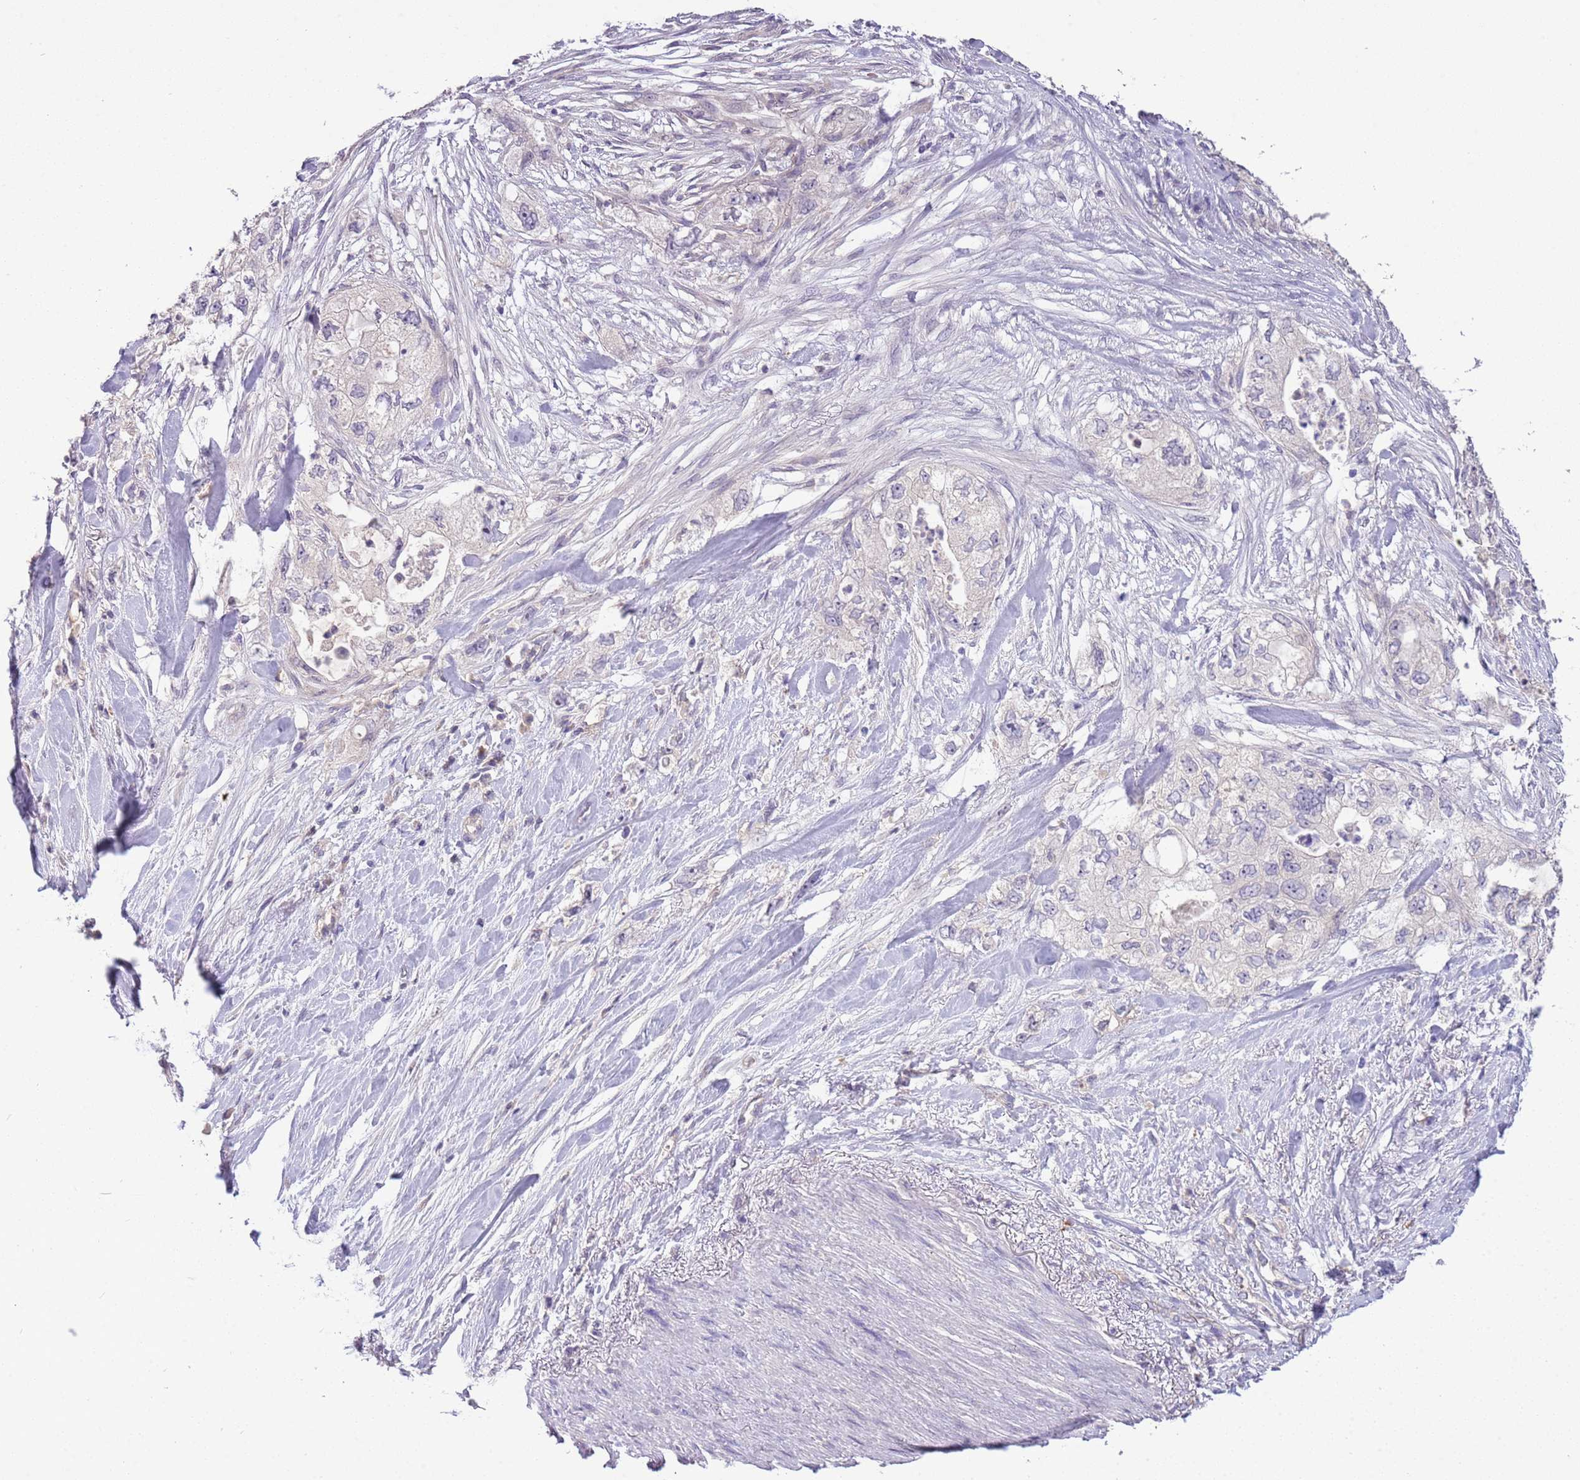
{"staining": {"intensity": "negative", "quantity": "none", "location": "none"}, "tissue": "pancreatic cancer", "cell_type": "Tumor cells", "image_type": "cancer", "snomed": [{"axis": "morphology", "description": "Adenocarcinoma, NOS"}, {"axis": "topography", "description": "Pancreas"}], "caption": "Immunohistochemistry (IHC) histopathology image of pancreatic adenocarcinoma stained for a protein (brown), which reveals no positivity in tumor cells.", "gene": "SCAMP5", "patient": {"sex": "female", "age": 73}}